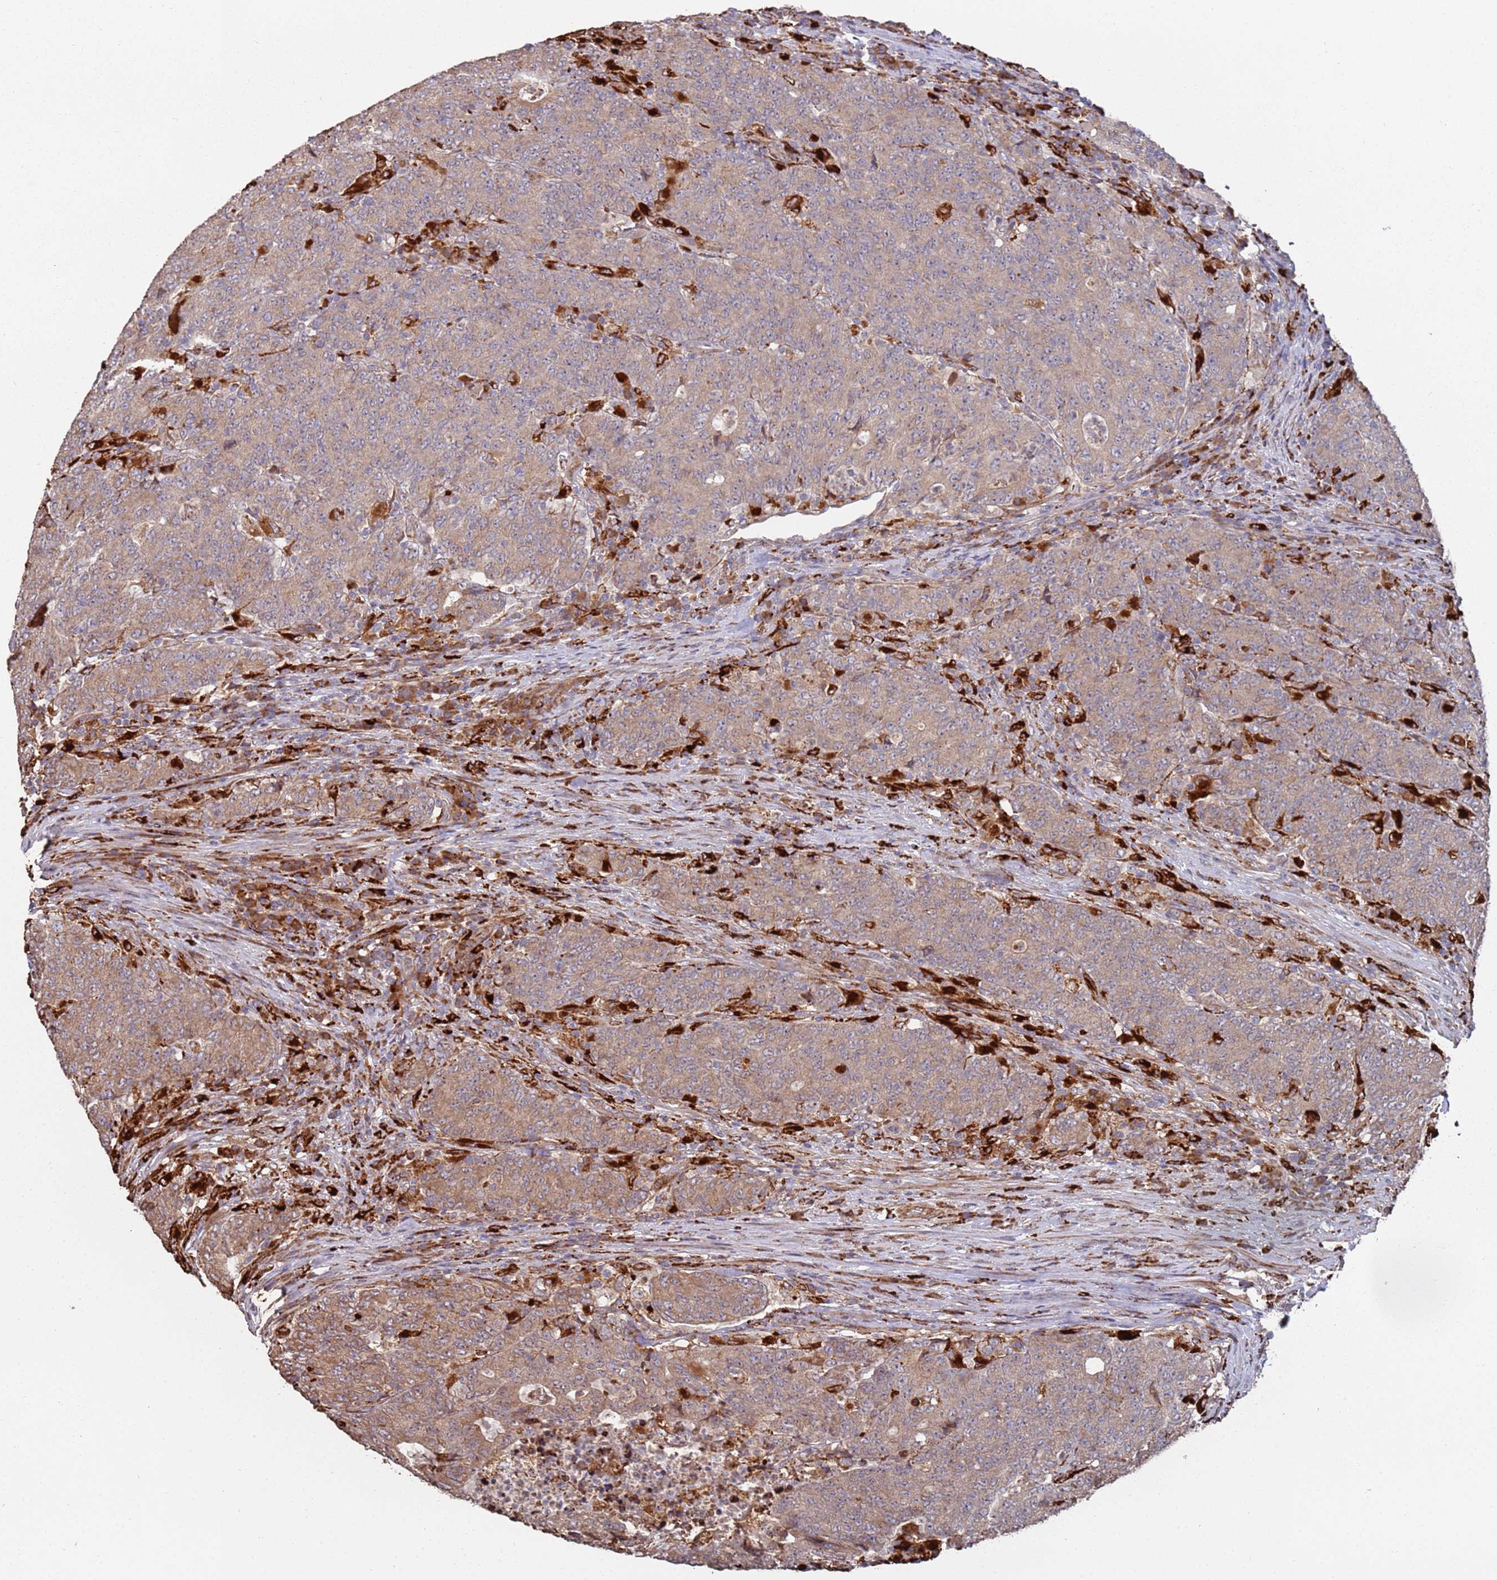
{"staining": {"intensity": "moderate", "quantity": ">75%", "location": "cytoplasmic/membranous"}, "tissue": "colorectal cancer", "cell_type": "Tumor cells", "image_type": "cancer", "snomed": [{"axis": "morphology", "description": "Adenocarcinoma, NOS"}, {"axis": "topography", "description": "Colon"}], "caption": "Moderate cytoplasmic/membranous staining is identified in approximately >75% of tumor cells in colorectal cancer.", "gene": "LACC1", "patient": {"sex": "female", "age": 75}}